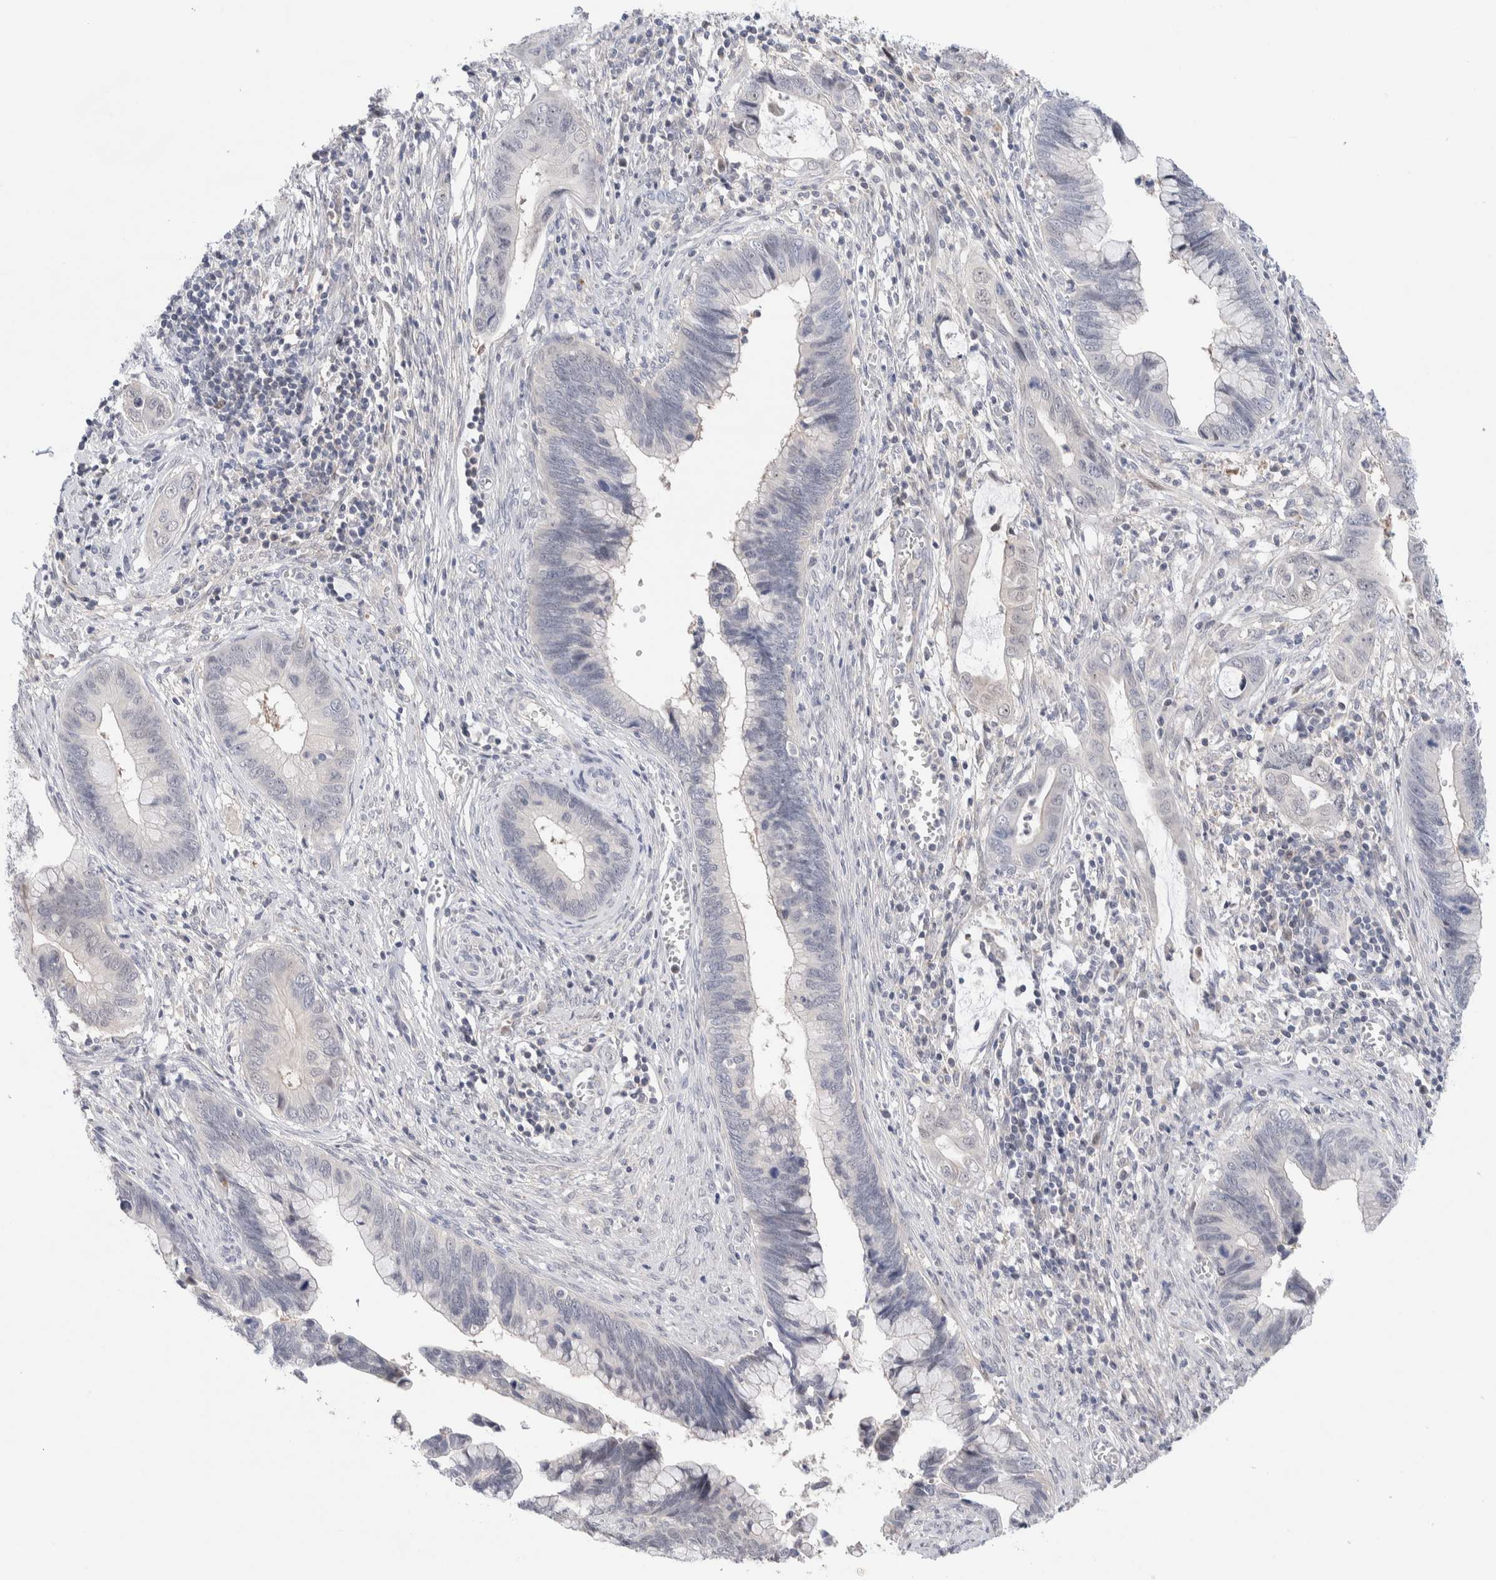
{"staining": {"intensity": "negative", "quantity": "none", "location": "none"}, "tissue": "cervical cancer", "cell_type": "Tumor cells", "image_type": "cancer", "snomed": [{"axis": "morphology", "description": "Adenocarcinoma, NOS"}, {"axis": "topography", "description": "Cervix"}], "caption": "IHC micrograph of neoplastic tissue: human adenocarcinoma (cervical) stained with DAB reveals no significant protein positivity in tumor cells.", "gene": "DNAJB6", "patient": {"sex": "female", "age": 44}}